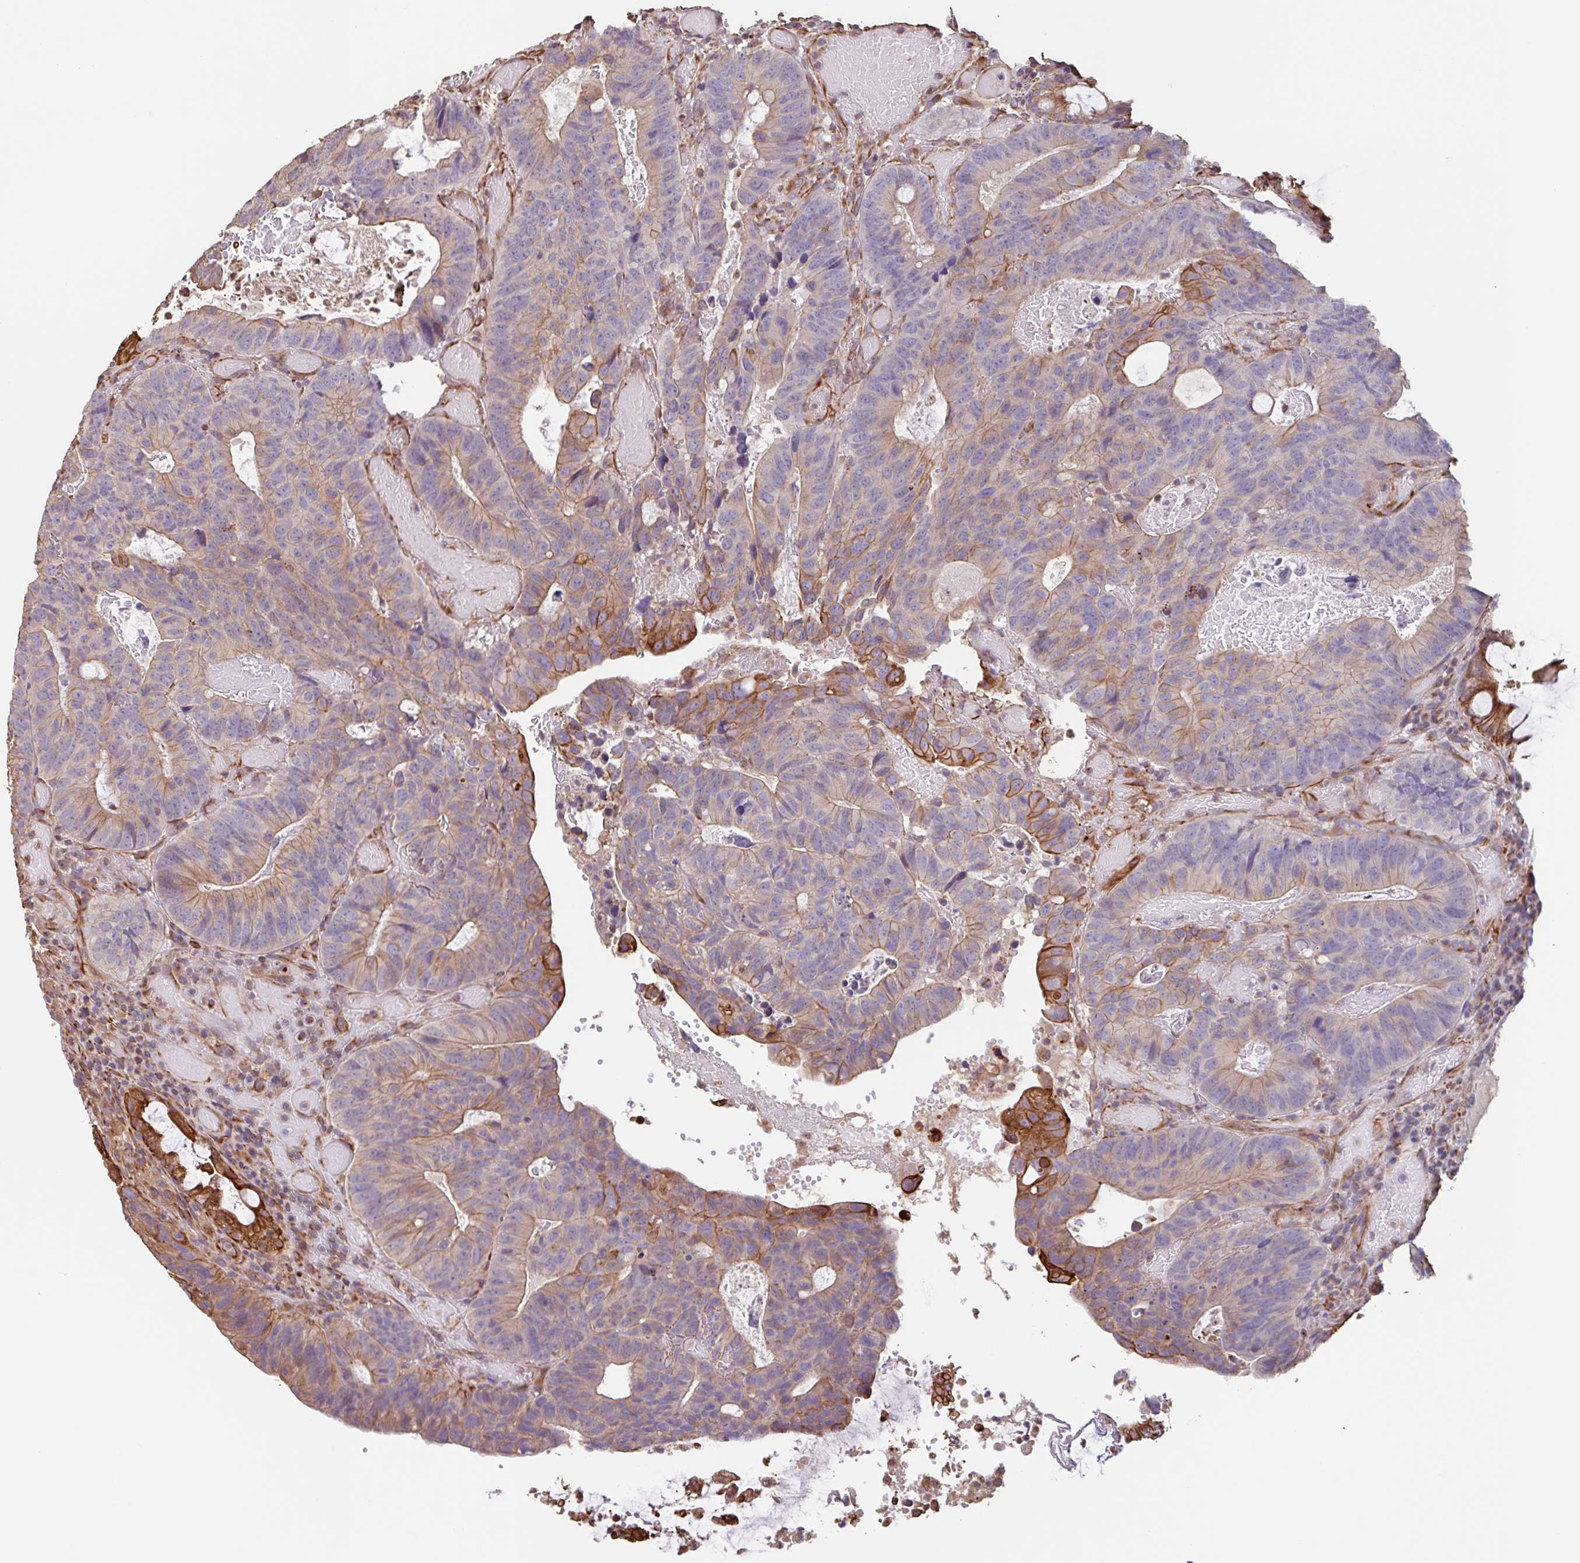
{"staining": {"intensity": "moderate", "quantity": "25%-75%", "location": "cytoplasmic/membranous"}, "tissue": "colorectal cancer", "cell_type": "Tumor cells", "image_type": "cancer", "snomed": [{"axis": "morphology", "description": "Adenocarcinoma, NOS"}, {"axis": "topography", "description": "Colon"}], "caption": "Immunohistochemistry staining of colorectal cancer, which shows medium levels of moderate cytoplasmic/membranous positivity in approximately 25%-75% of tumor cells indicating moderate cytoplasmic/membranous protein staining. The staining was performed using DAB (3,3'-diaminobenzidine) (brown) for protein detection and nuclei were counterstained in hematoxylin (blue).", "gene": "ZNF790", "patient": {"sex": "male", "age": 87}}